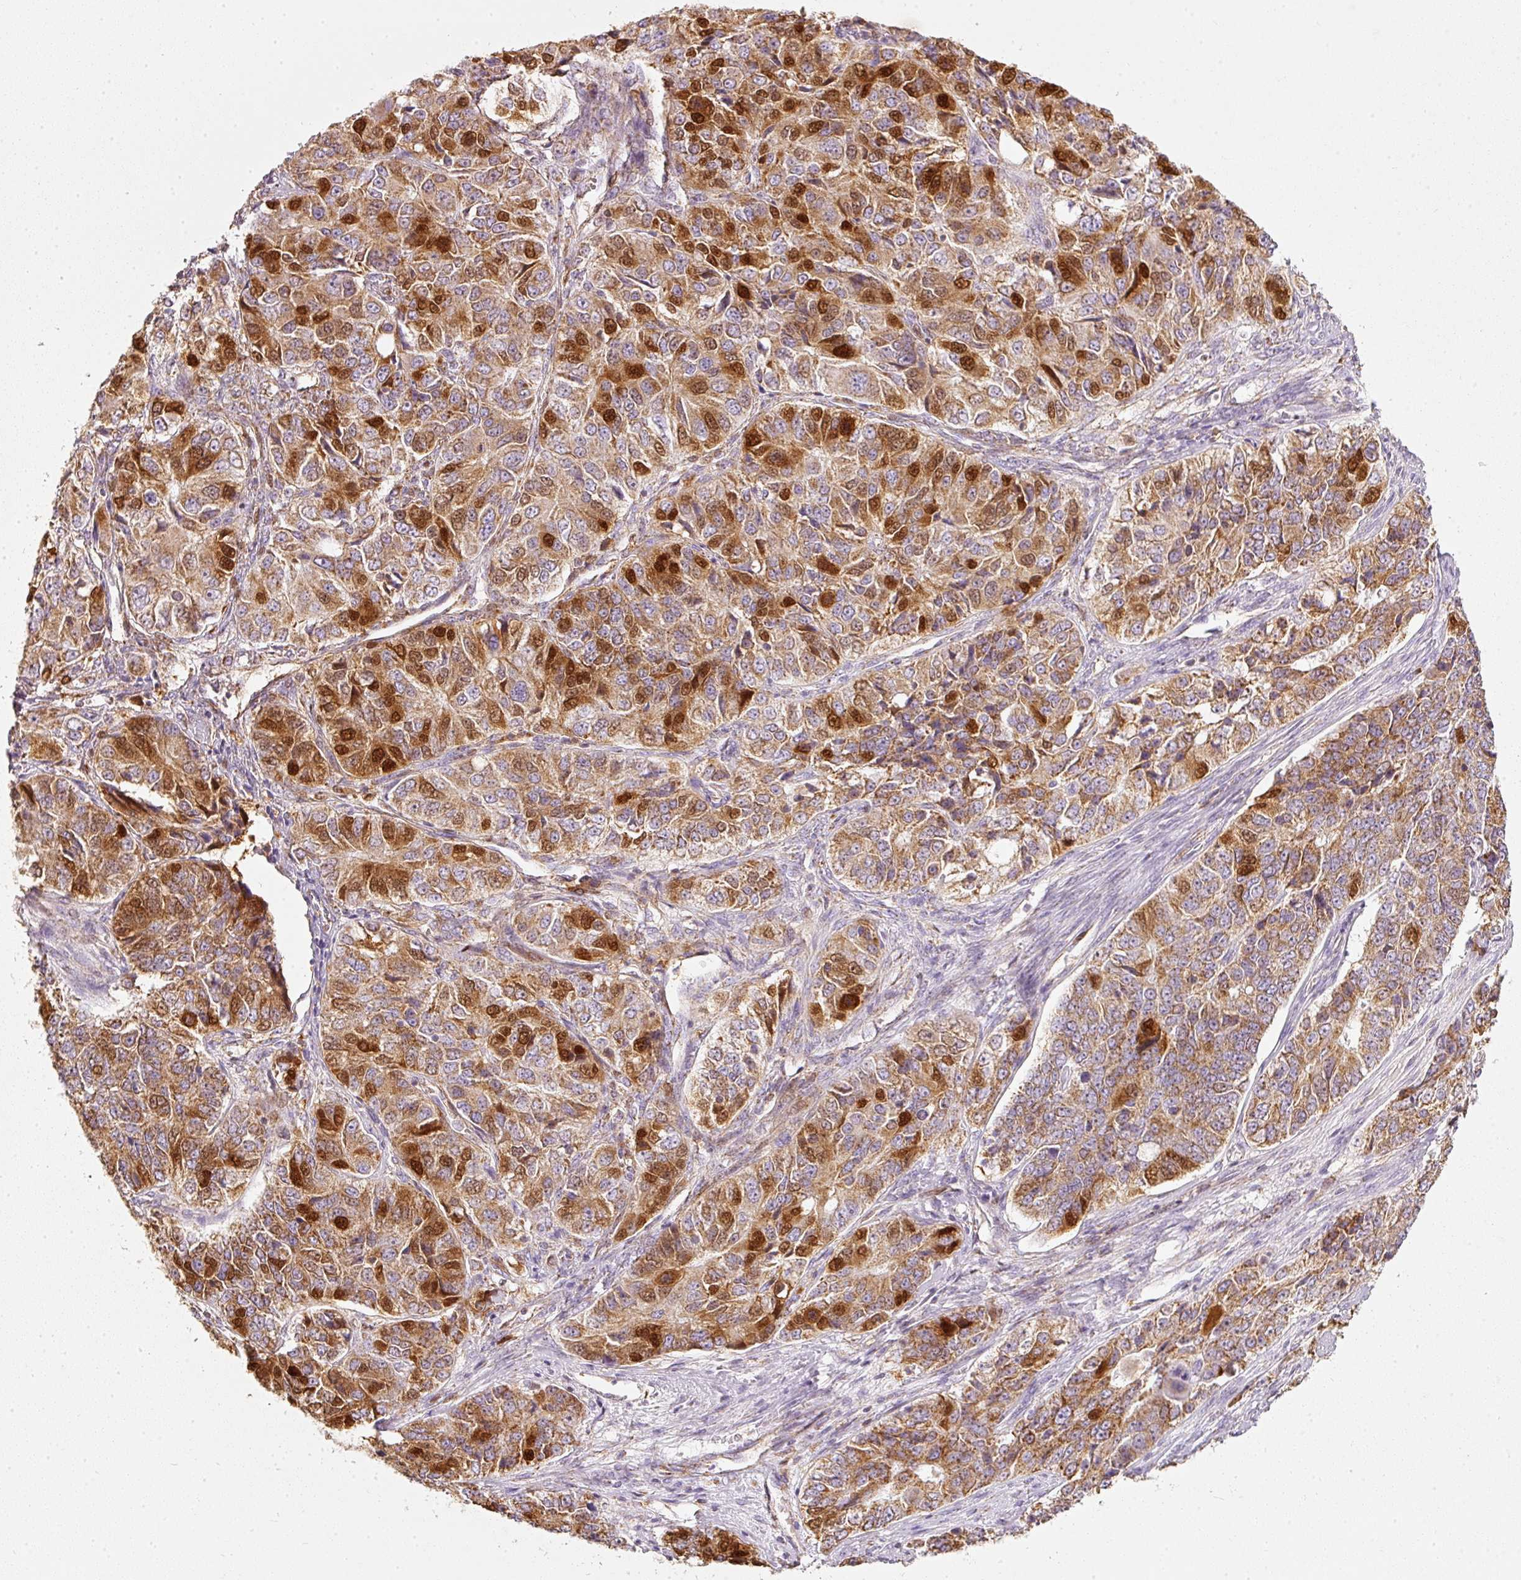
{"staining": {"intensity": "strong", "quantity": "25%-75%", "location": "cytoplasmic/membranous,nuclear"}, "tissue": "ovarian cancer", "cell_type": "Tumor cells", "image_type": "cancer", "snomed": [{"axis": "morphology", "description": "Carcinoma, endometroid"}, {"axis": "topography", "description": "Ovary"}], "caption": "High-power microscopy captured an immunohistochemistry (IHC) histopathology image of ovarian endometroid carcinoma, revealing strong cytoplasmic/membranous and nuclear staining in about 25%-75% of tumor cells. The staining was performed using DAB to visualize the protein expression in brown, while the nuclei were stained in blue with hematoxylin (Magnification: 20x).", "gene": "DUT", "patient": {"sex": "female", "age": 51}}